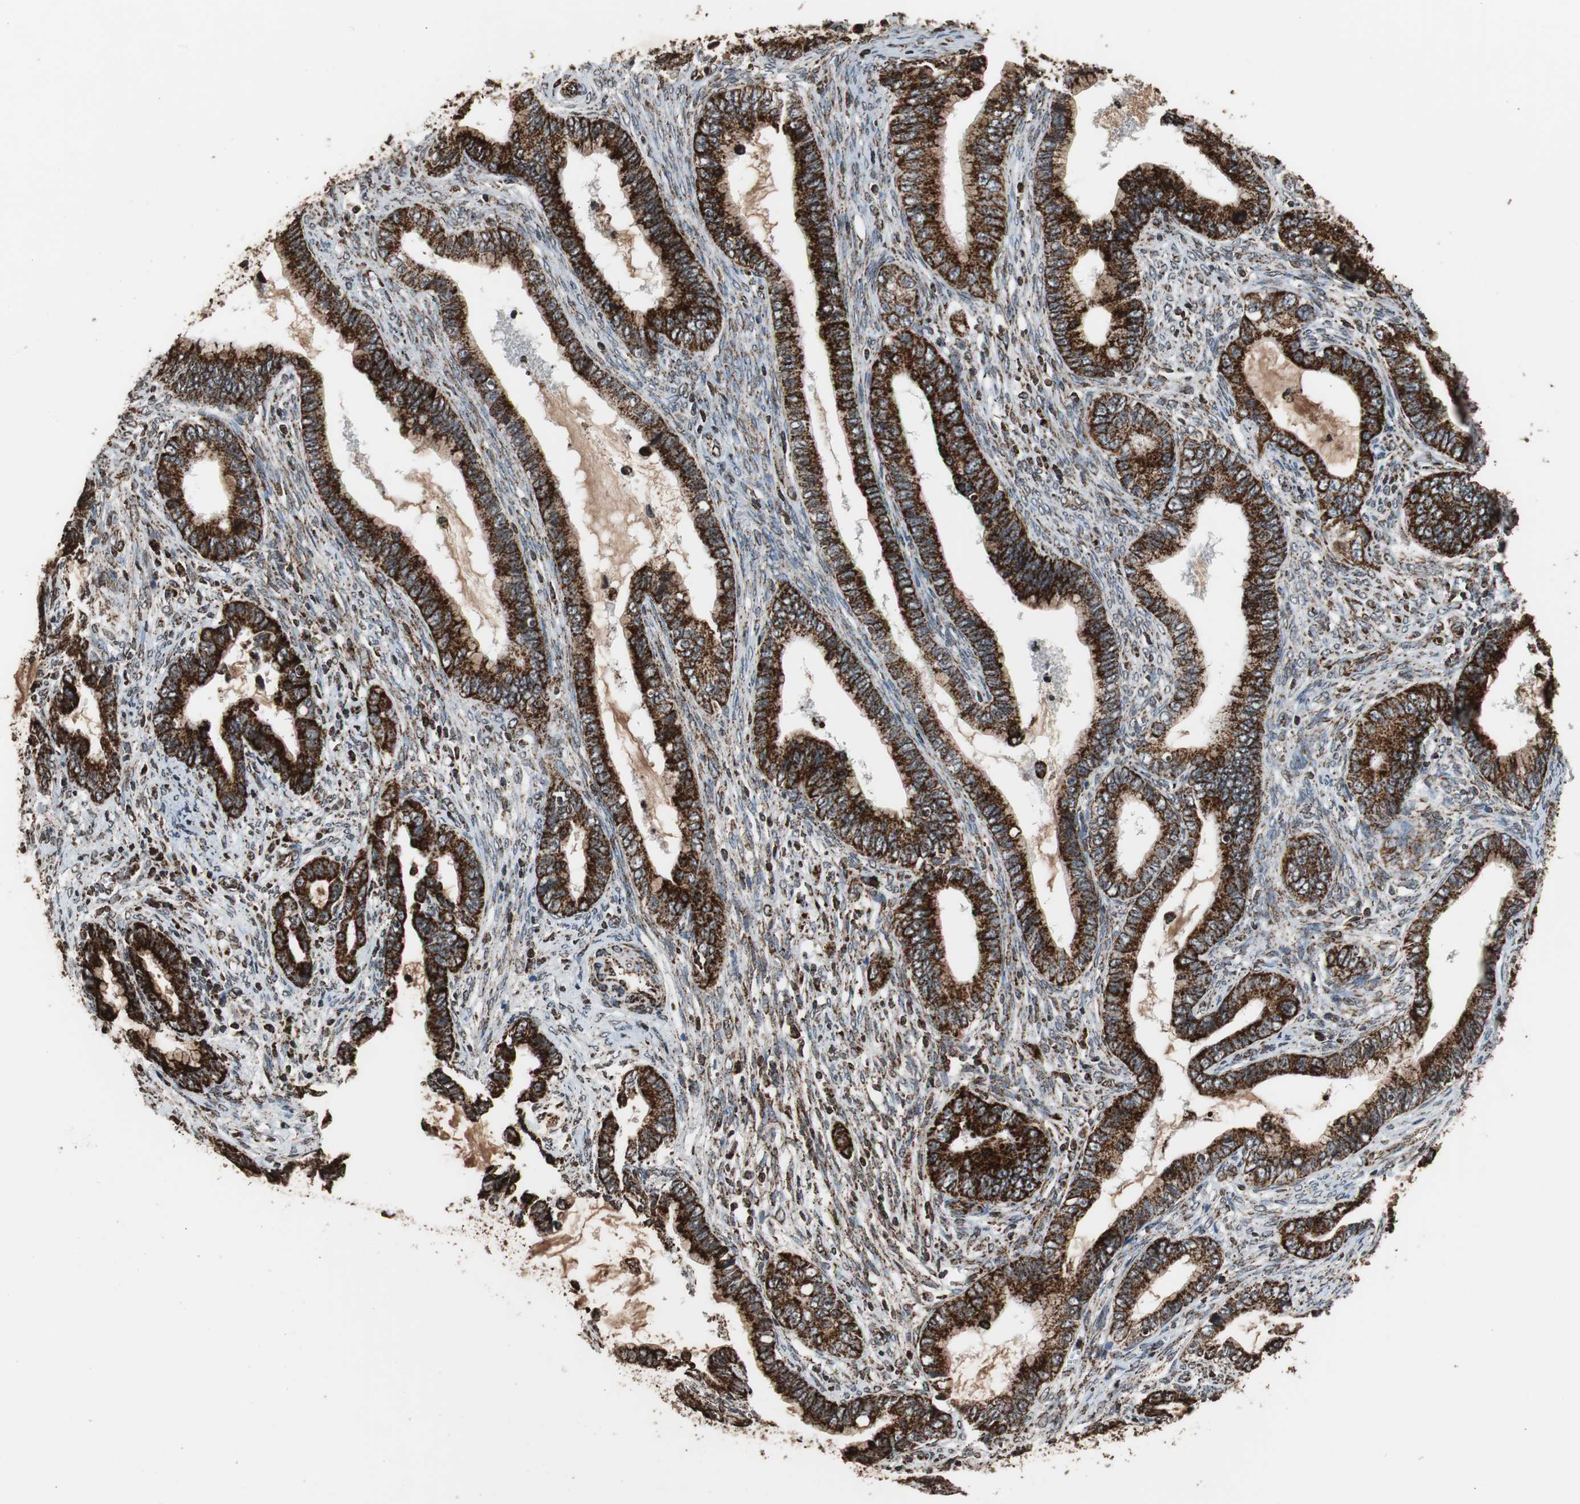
{"staining": {"intensity": "strong", "quantity": ">75%", "location": "cytoplasmic/membranous"}, "tissue": "cervical cancer", "cell_type": "Tumor cells", "image_type": "cancer", "snomed": [{"axis": "morphology", "description": "Adenocarcinoma, NOS"}, {"axis": "topography", "description": "Cervix"}], "caption": "Immunohistochemical staining of cervical cancer (adenocarcinoma) exhibits high levels of strong cytoplasmic/membranous protein expression in approximately >75% of tumor cells.", "gene": "HSPA9", "patient": {"sex": "female", "age": 44}}